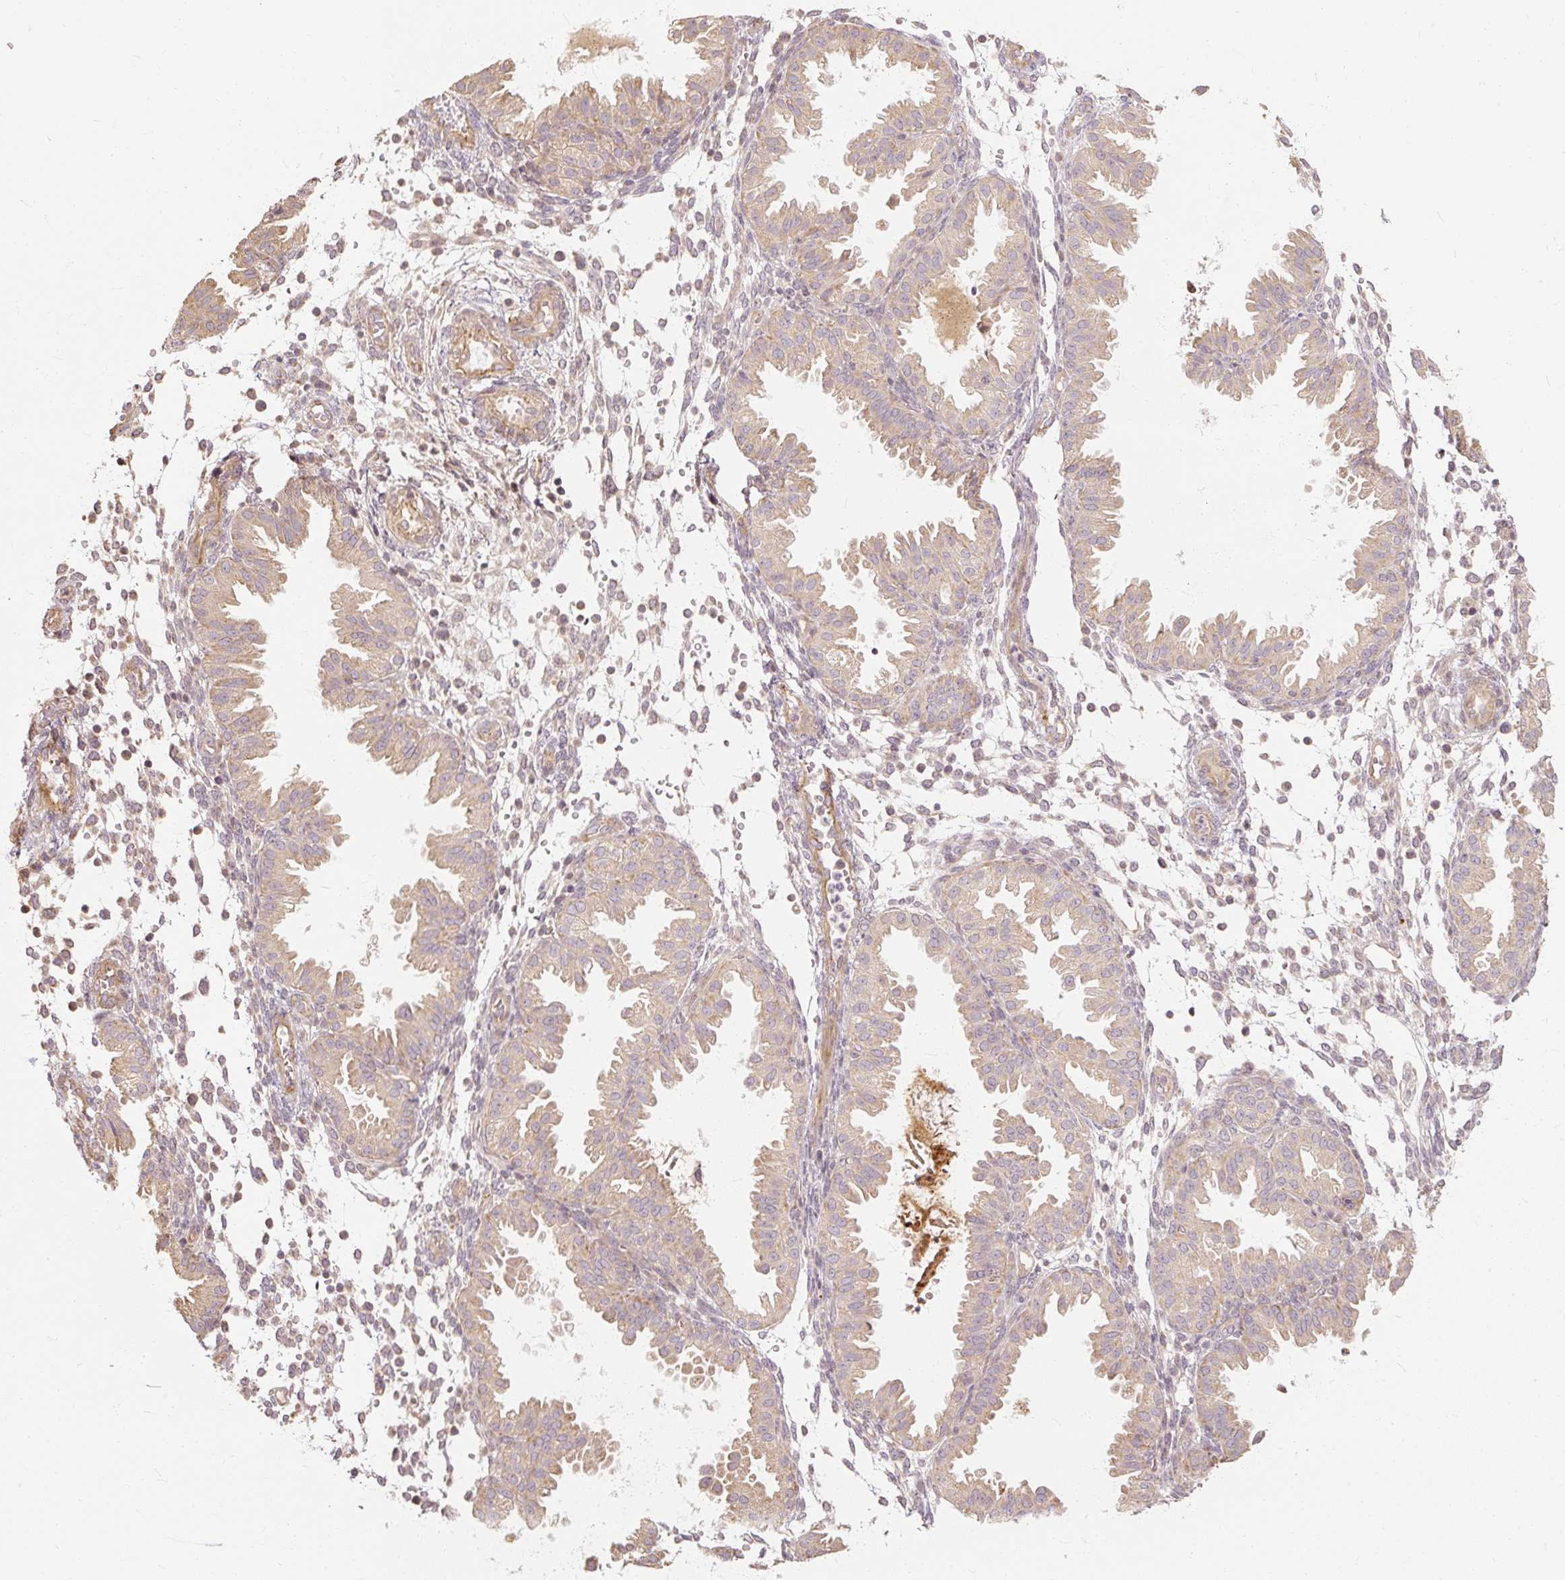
{"staining": {"intensity": "negative", "quantity": "none", "location": "none"}, "tissue": "endometrium", "cell_type": "Cells in endometrial stroma", "image_type": "normal", "snomed": [{"axis": "morphology", "description": "Normal tissue, NOS"}, {"axis": "topography", "description": "Endometrium"}], "caption": "High power microscopy image of an IHC photomicrograph of normal endometrium, revealing no significant staining in cells in endometrial stroma.", "gene": "RB1CC1", "patient": {"sex": "female", "age": 33}}